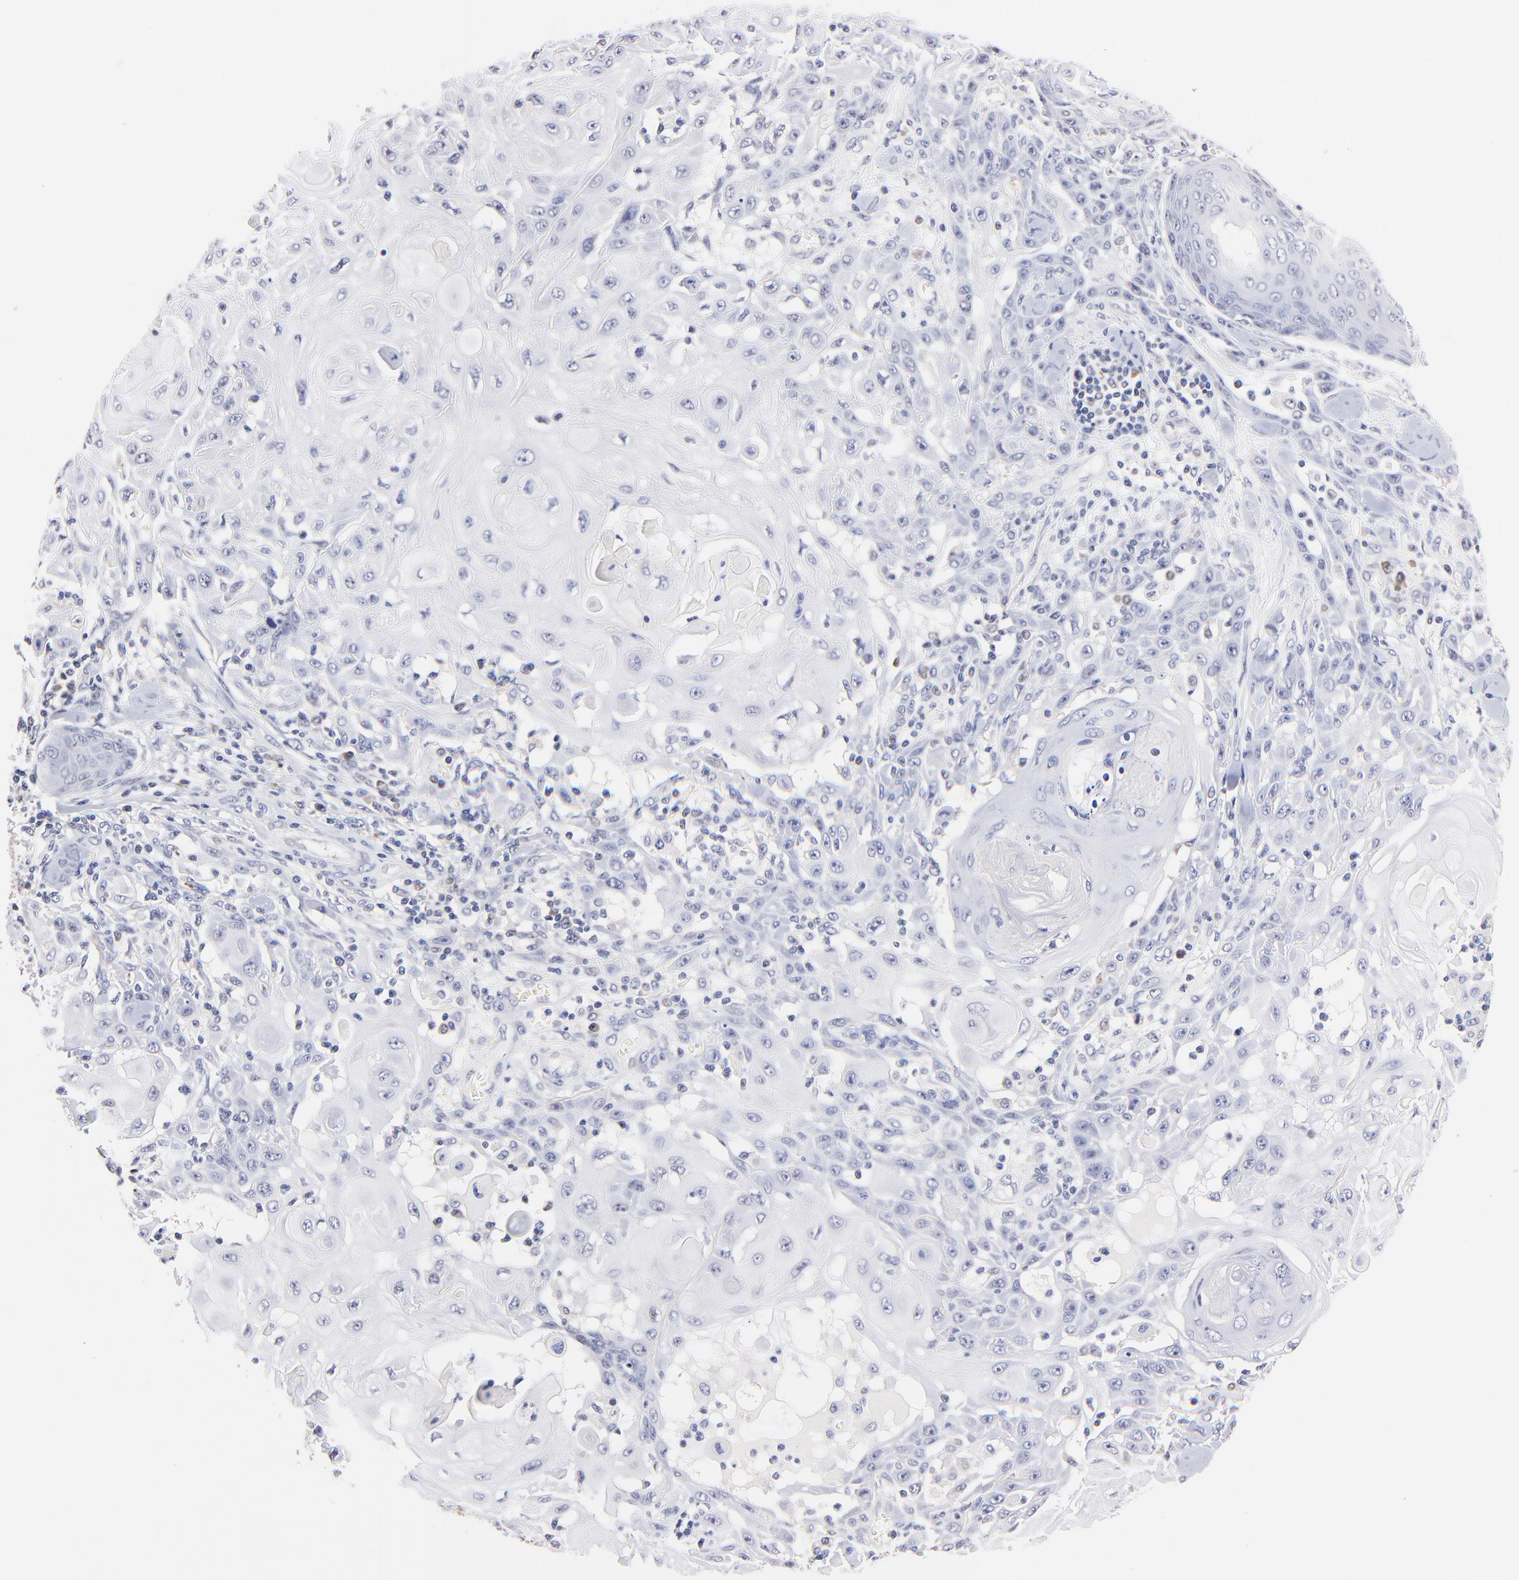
{"staining": {"intensity": "negative", "quantity": "none", "location": "none"}, "tissue": "skin cancer", "cell_type": "Tumor cells", "image_type": "cancer", "snomed": [{"axis": "morphology", "description": "Squamous cell carcinoma, NOS"}, {"axis": "topography", "description": "Skin"}], "caption": "Protein analysis of skin cancer exhibits no significant expression in tumor cells.", "gene": "ZNF155", "patient": {"sex": "male", "age": 24}}